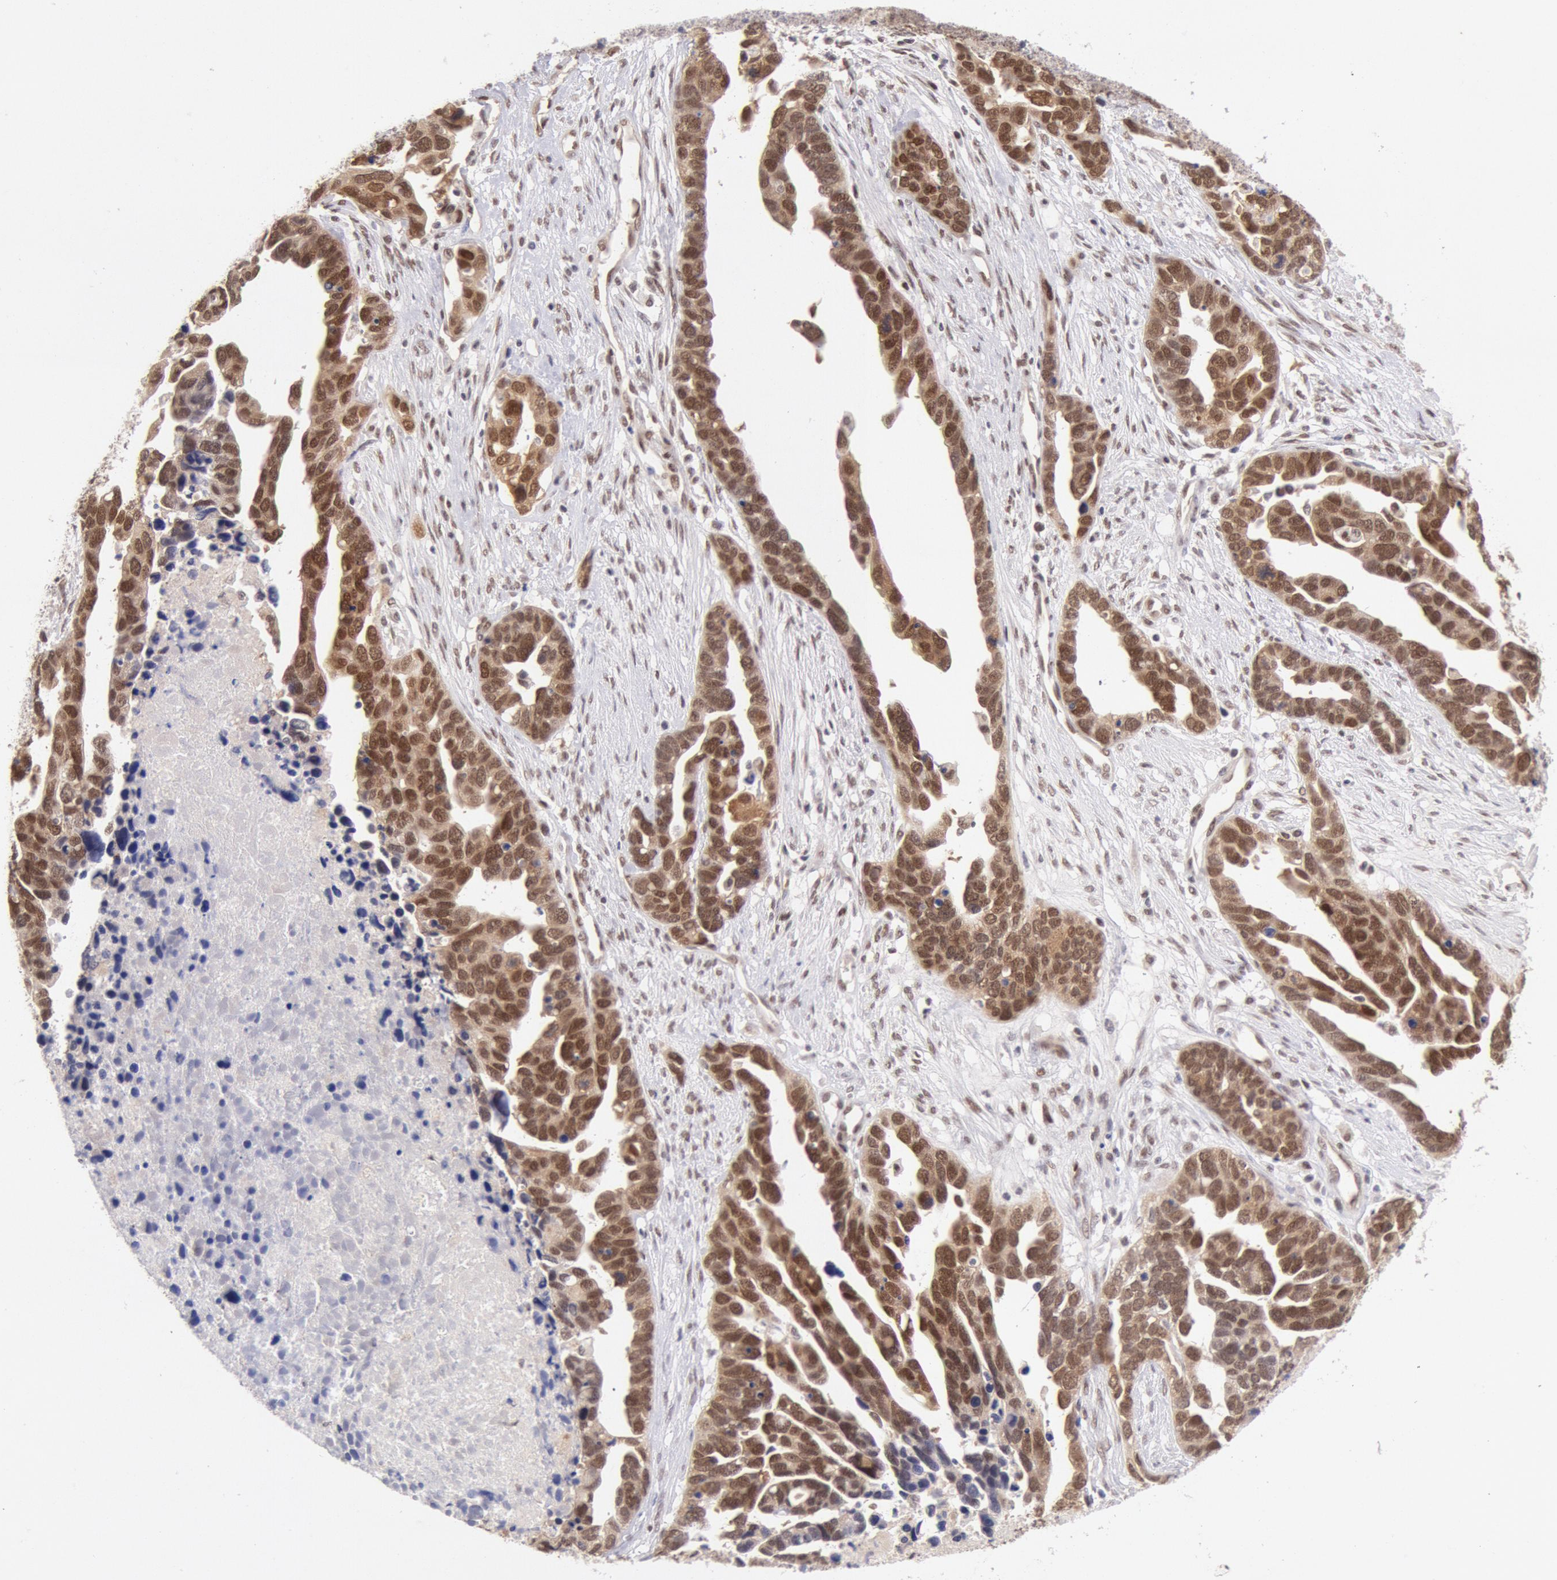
{"staining": {"intensity": "strong", "quantity": ">75%", "location": "nuclear"}, "tissue": "ovarian cancer", "cell_type": "Tumor cells", "image_type": "cancer", "snomed": [{"axis": "morphology", "description": "Cystadenocarcinoma, serous, NOS"}, {"axis": "topography", "description": "Ovary"}], "caption": "Immunohistochemical staining of human ovarian cancer shows high levels of strong nuclear protein staining in about >75% of tumor cells.", "gene": "CDKN2B", "patient": {"sex": "female", "age": 54}}